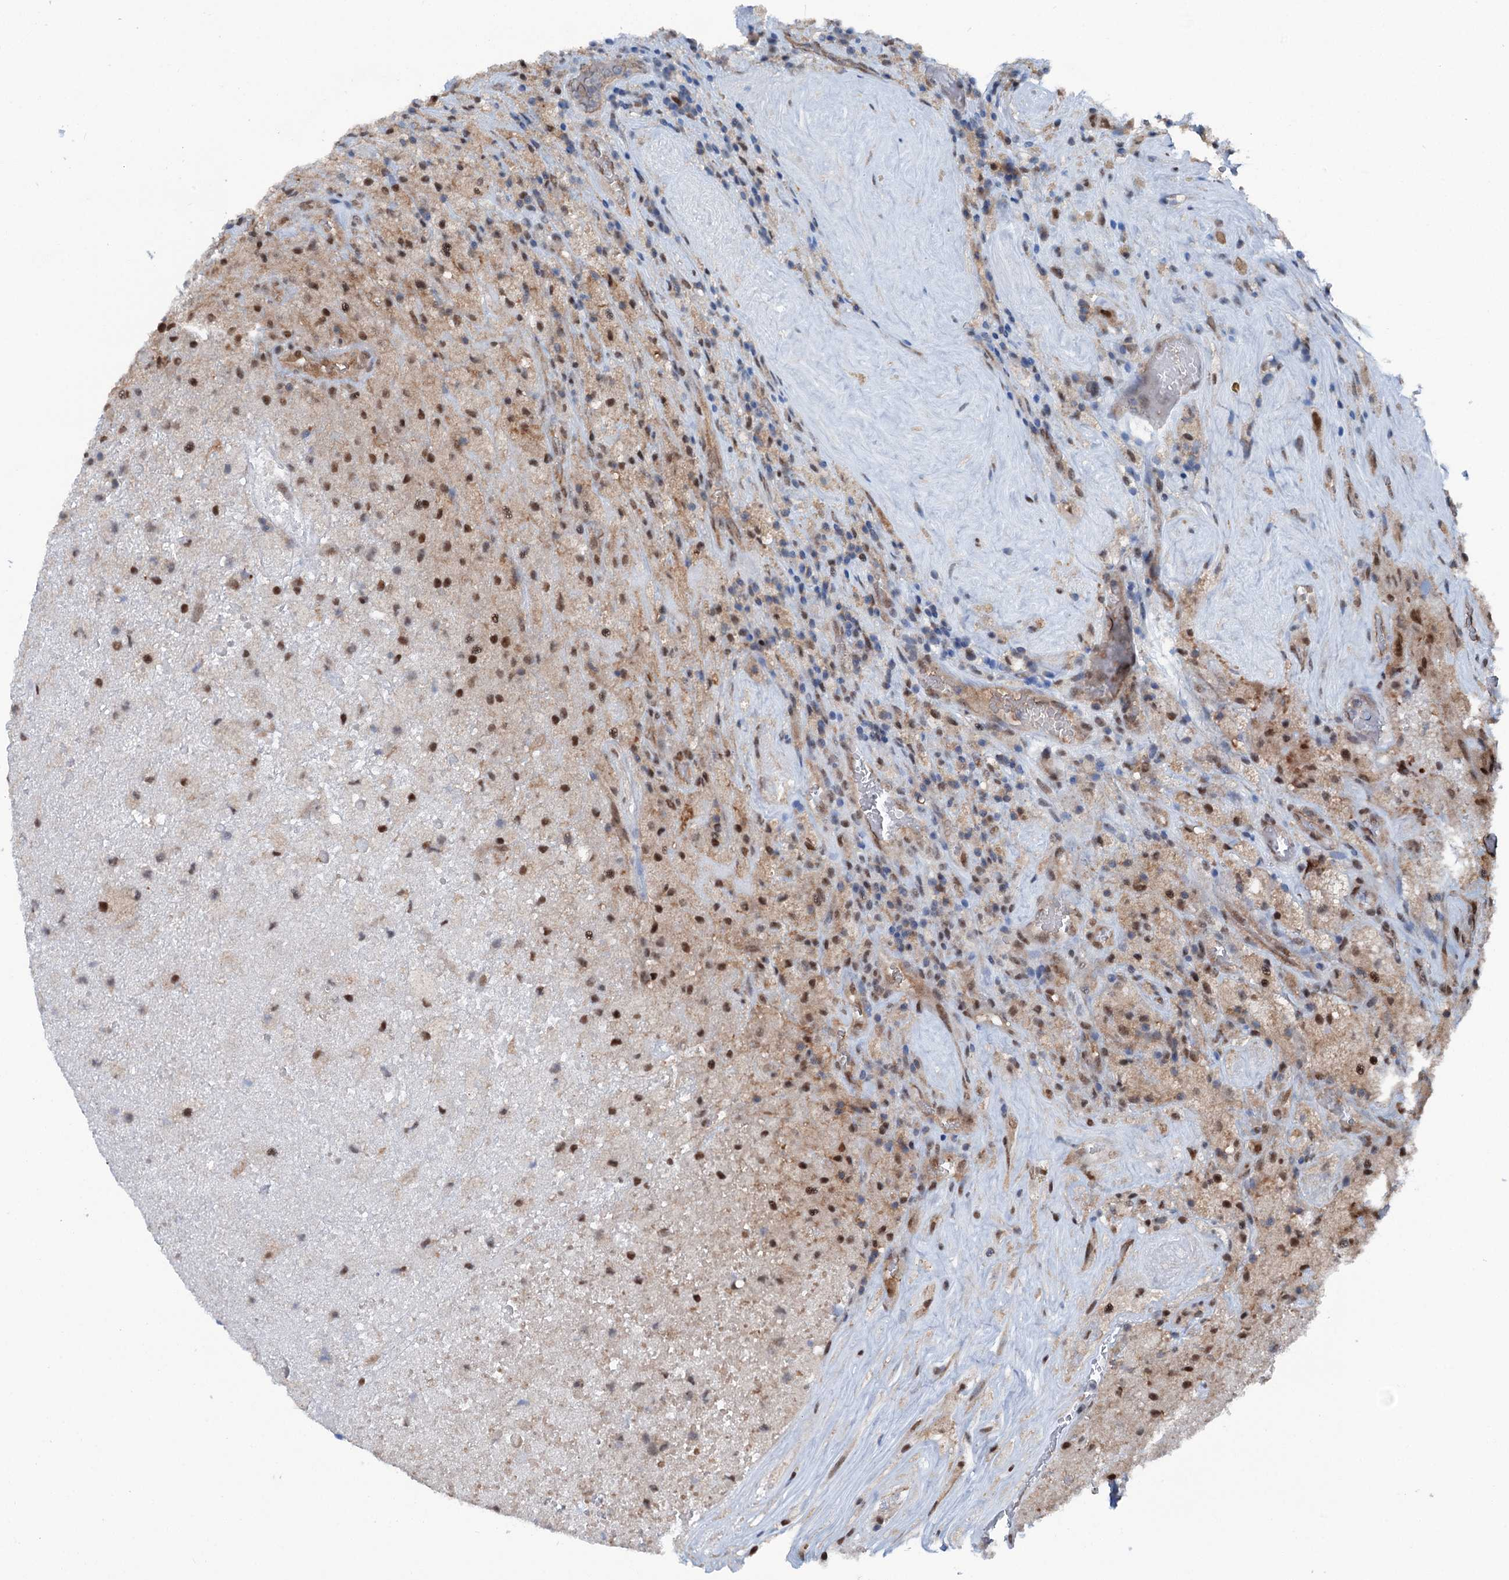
{"staining": {"intensity": "moderate", "quantity": "25%-75%", "location": "nuclear"}, "tissue": "glioma", "cell_type": "Tumor cells", "image_type": "cancer", "snomed": [{"axis": "morphology", "description": "Glioma, malignant, High grade"}, {"axis": "topography", "description": "Brain"}], "caption": "DAB (3,3'-diaminobenzidine) immunohistochemical staining of human malignant glioma (high-grade) shows moderate nuclear protein positivity in about 25%-75% of tumor cells.", "gene": "PSMD13", "patient": {"sex": "male", "age": 69}}